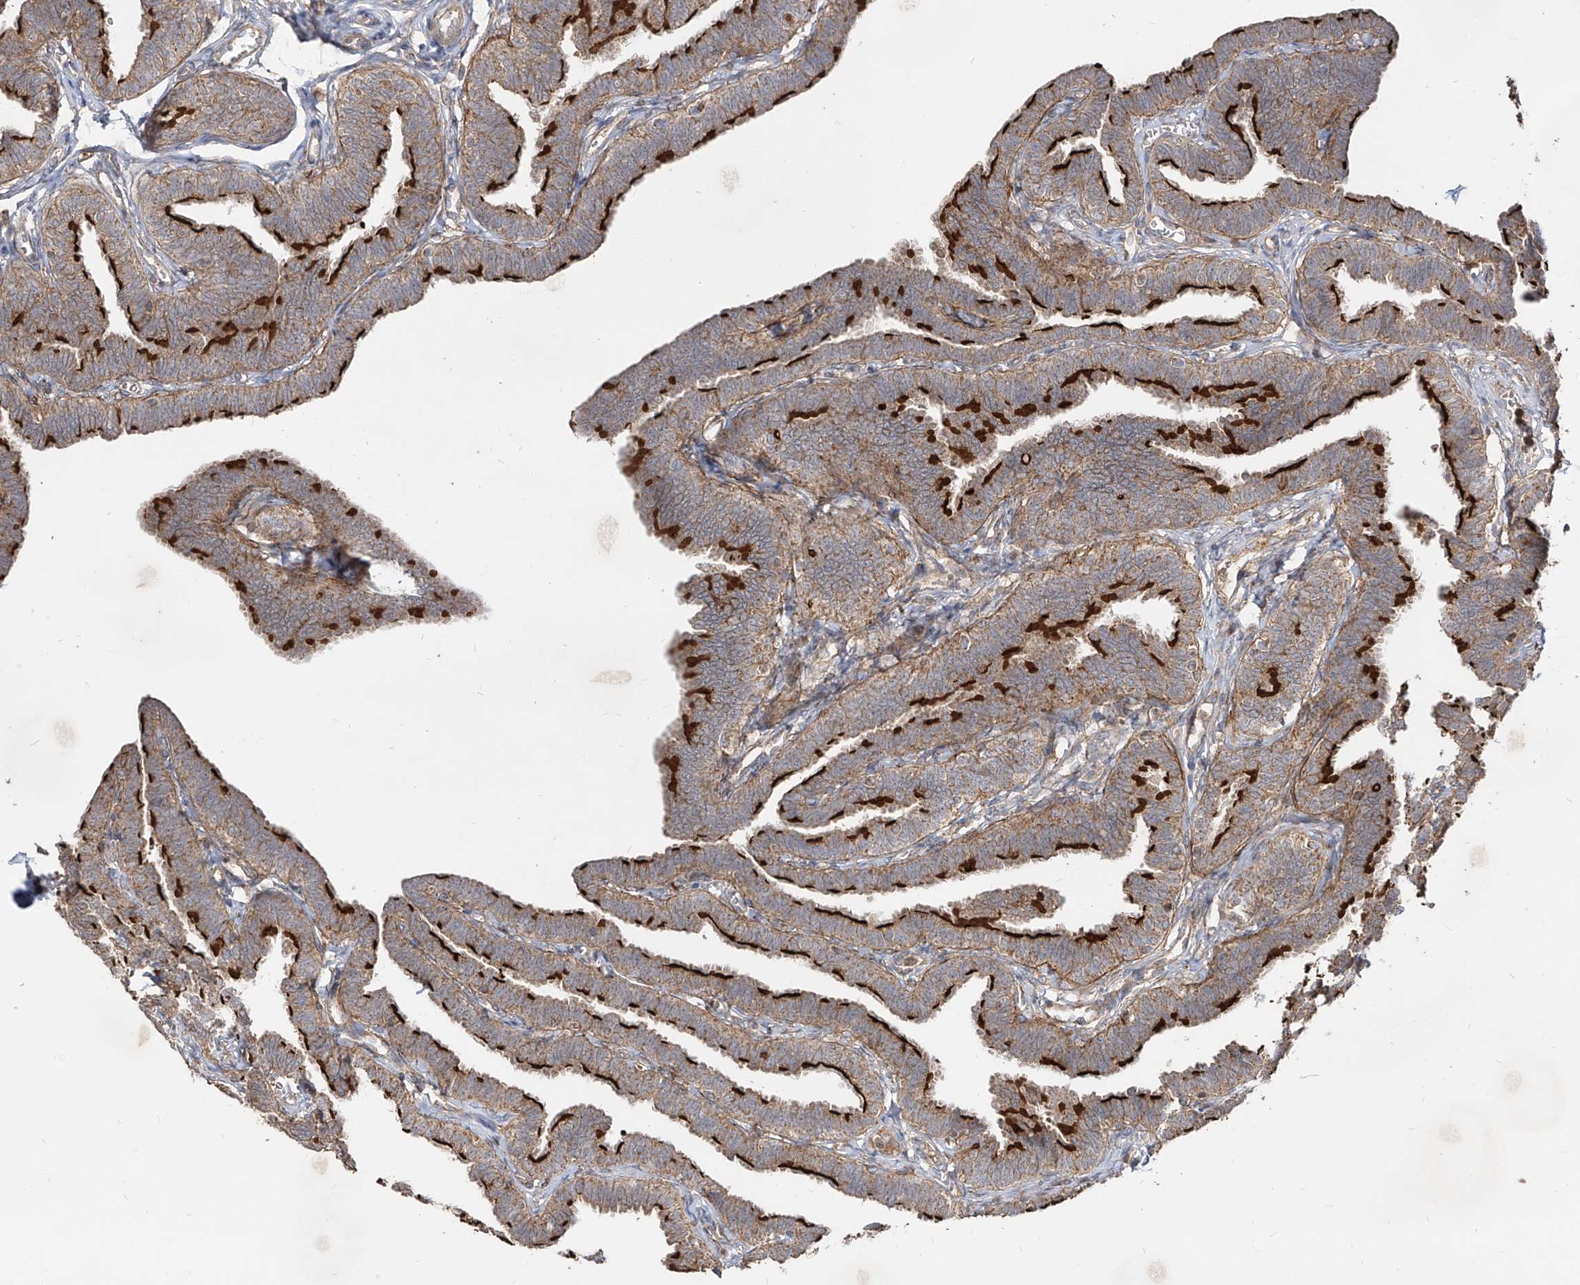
{"staining": {"intensity": "strong", "quantity": "25%-75%", "location": "cytoplasmic/membranous"}, "tissue": "fallopian tube", "cell_type": "Glandular cells", "image_type": "normal", "snomed": [{"axis": "morphology", "description": "Normal tissue, NOS"}, {"axis": "topography", "description": "Fallopian tube"}, {"axis": "topography", "description": "Ovary"}], "caption": "High-power microscopy captured an immunohistochemistry (IHC) image of unremarkable fallopian tube, revealing strong cytoplasmic/membranous staining in about 25%-75% of glandular cells.", "gene": "AIM2", "patient": {"sex": "female", "age": 23}}